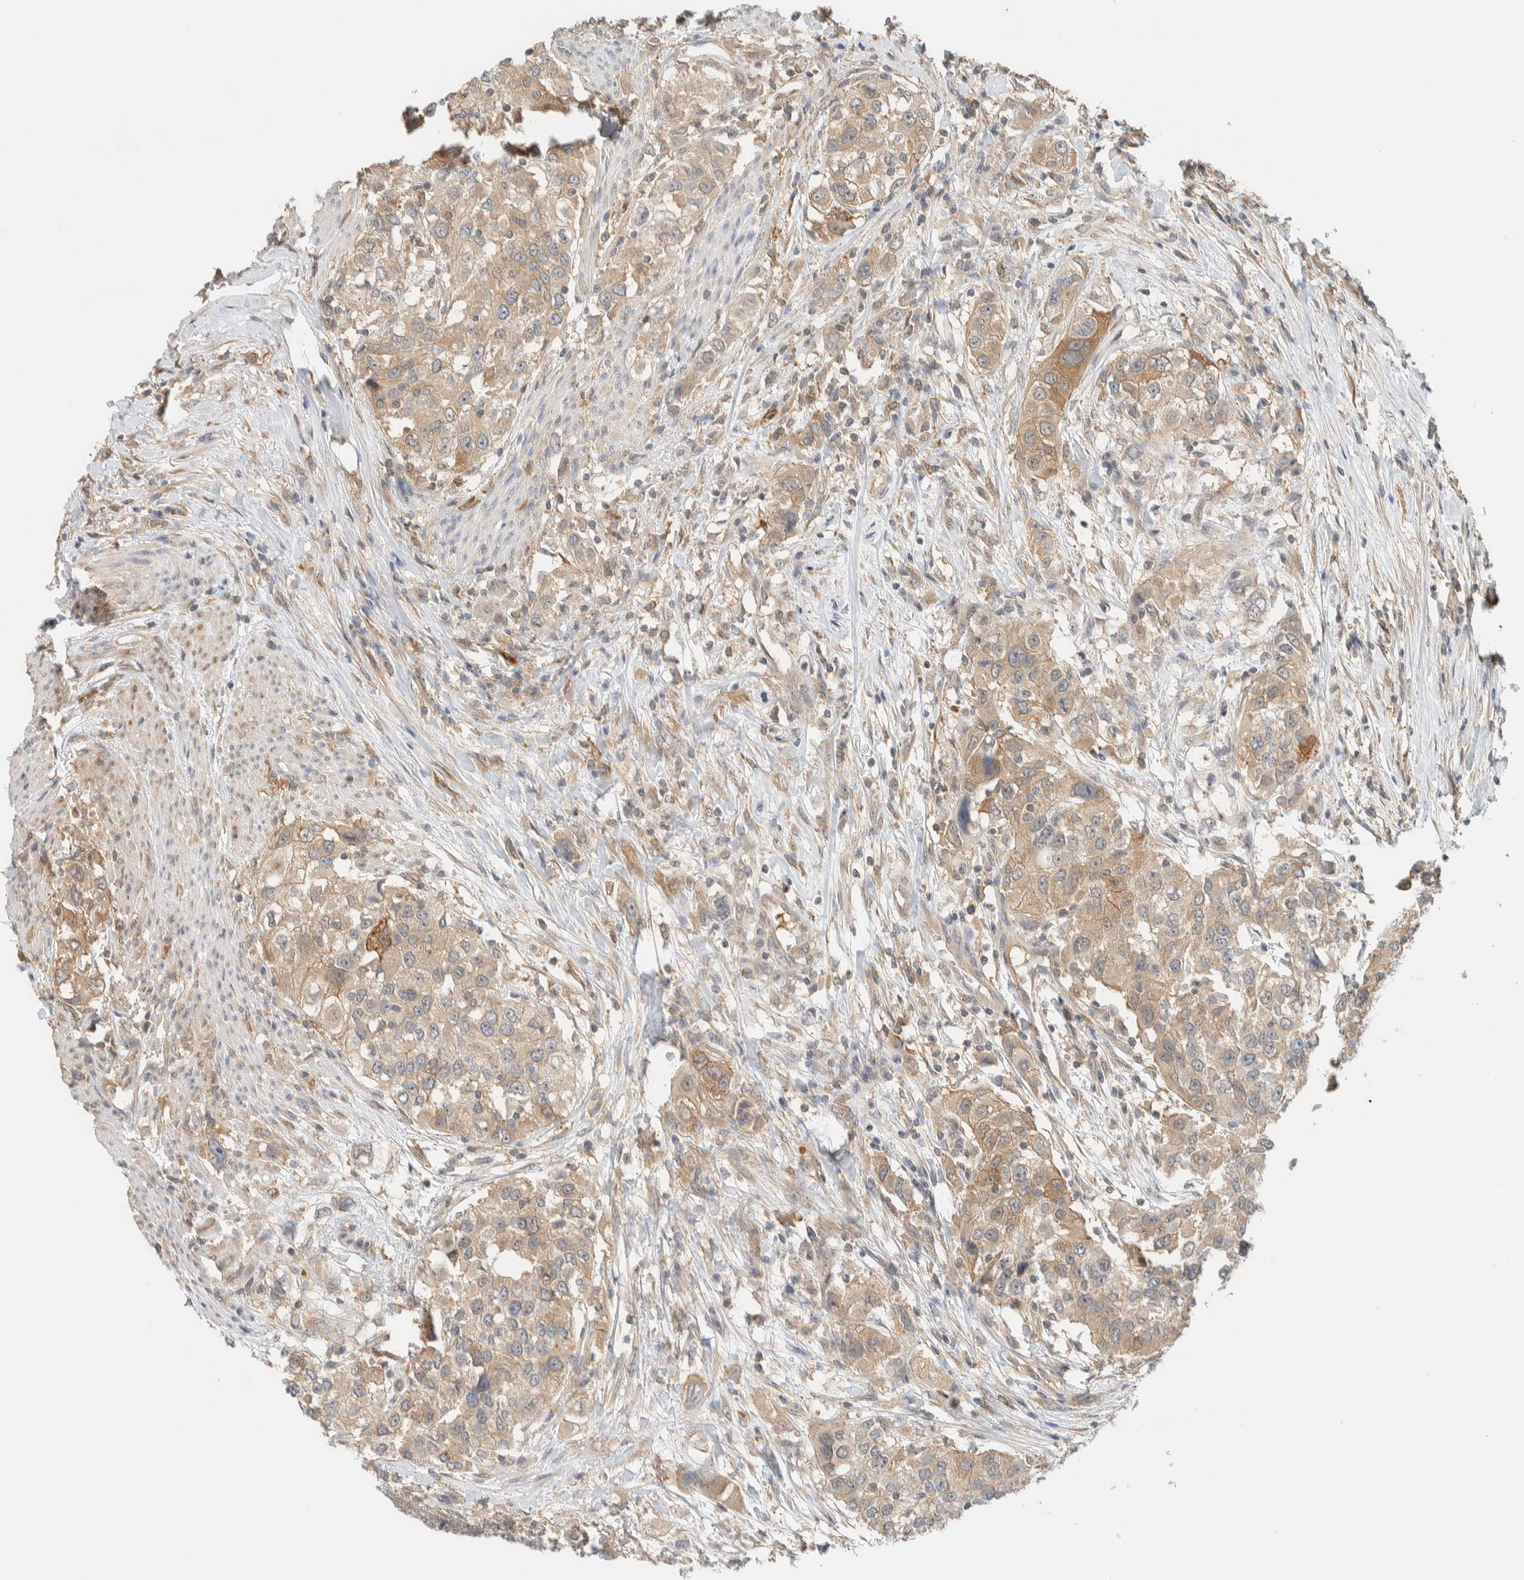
{"staining": {"intensity": "weak", "quantity": ">75%", "location": "cytoplasmic/membranous"}, "tissue": "urothelial cancer", "cell_type": "Tumor cells", "image_type": "cancer", "snomed": [{"axis": "morphology", "description": "Urothelial carcinoma, High grade"}, {"axis": "topography", "description": "Urinary bladder"}], "caption": "Protein expression analysis of high-grade urothelial carcinoma shows weak cytoplasmic/membranous staining in about >75% of tumor cells.", "gene": "RAB11FIP1", "patient": {"sex": "female", "age": 80}}